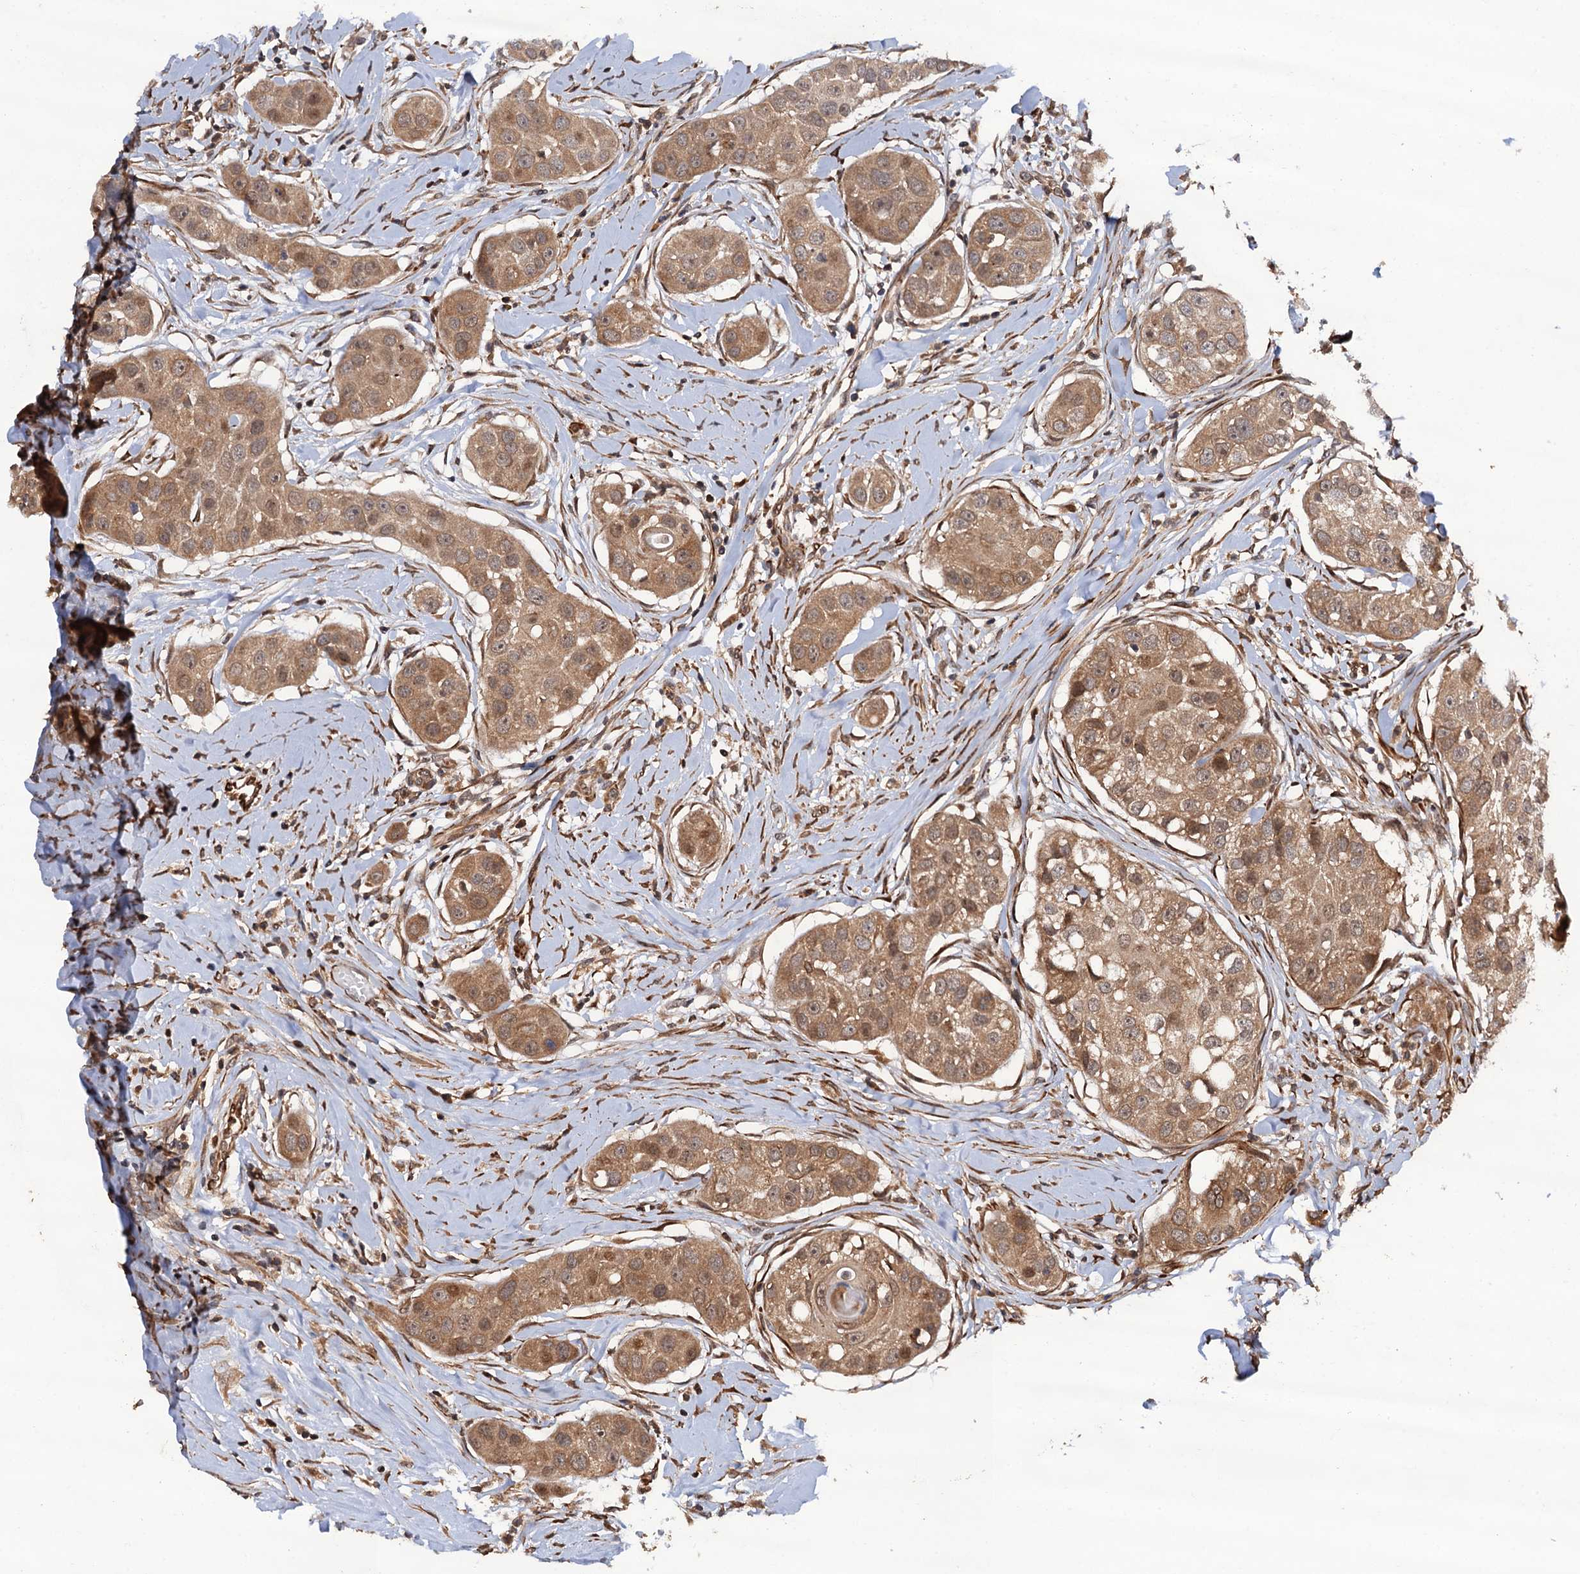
{"staining": {"intensity": "moderate", "quantity": ">75%", "location": "cytoplasmic/membranous,nuclear"}, "tissue": "head and neck cancer", "cell_type": "Tumor cells", "image_type": "cancer", "snomed": [{"axis": "morphology", "description": "Normal tissue, NOS"}, {"axis": "morphology", "description": "Squamous cell carcinoma, NOS"}, {"axis": "topography", "description": "Skeletal muscle"}, {"axis": "topography", "description": "Head-Neck"}], "caption": "Human head and neck cancer (squamous cell carcinoma) stained with a brown dye demonstrates moderate cytoplasmic/membranous and nuclear positive expression in about >75% of tumor cells.", "gene": "FSIP1", "patient": {"sex": "male", "age": 51}}